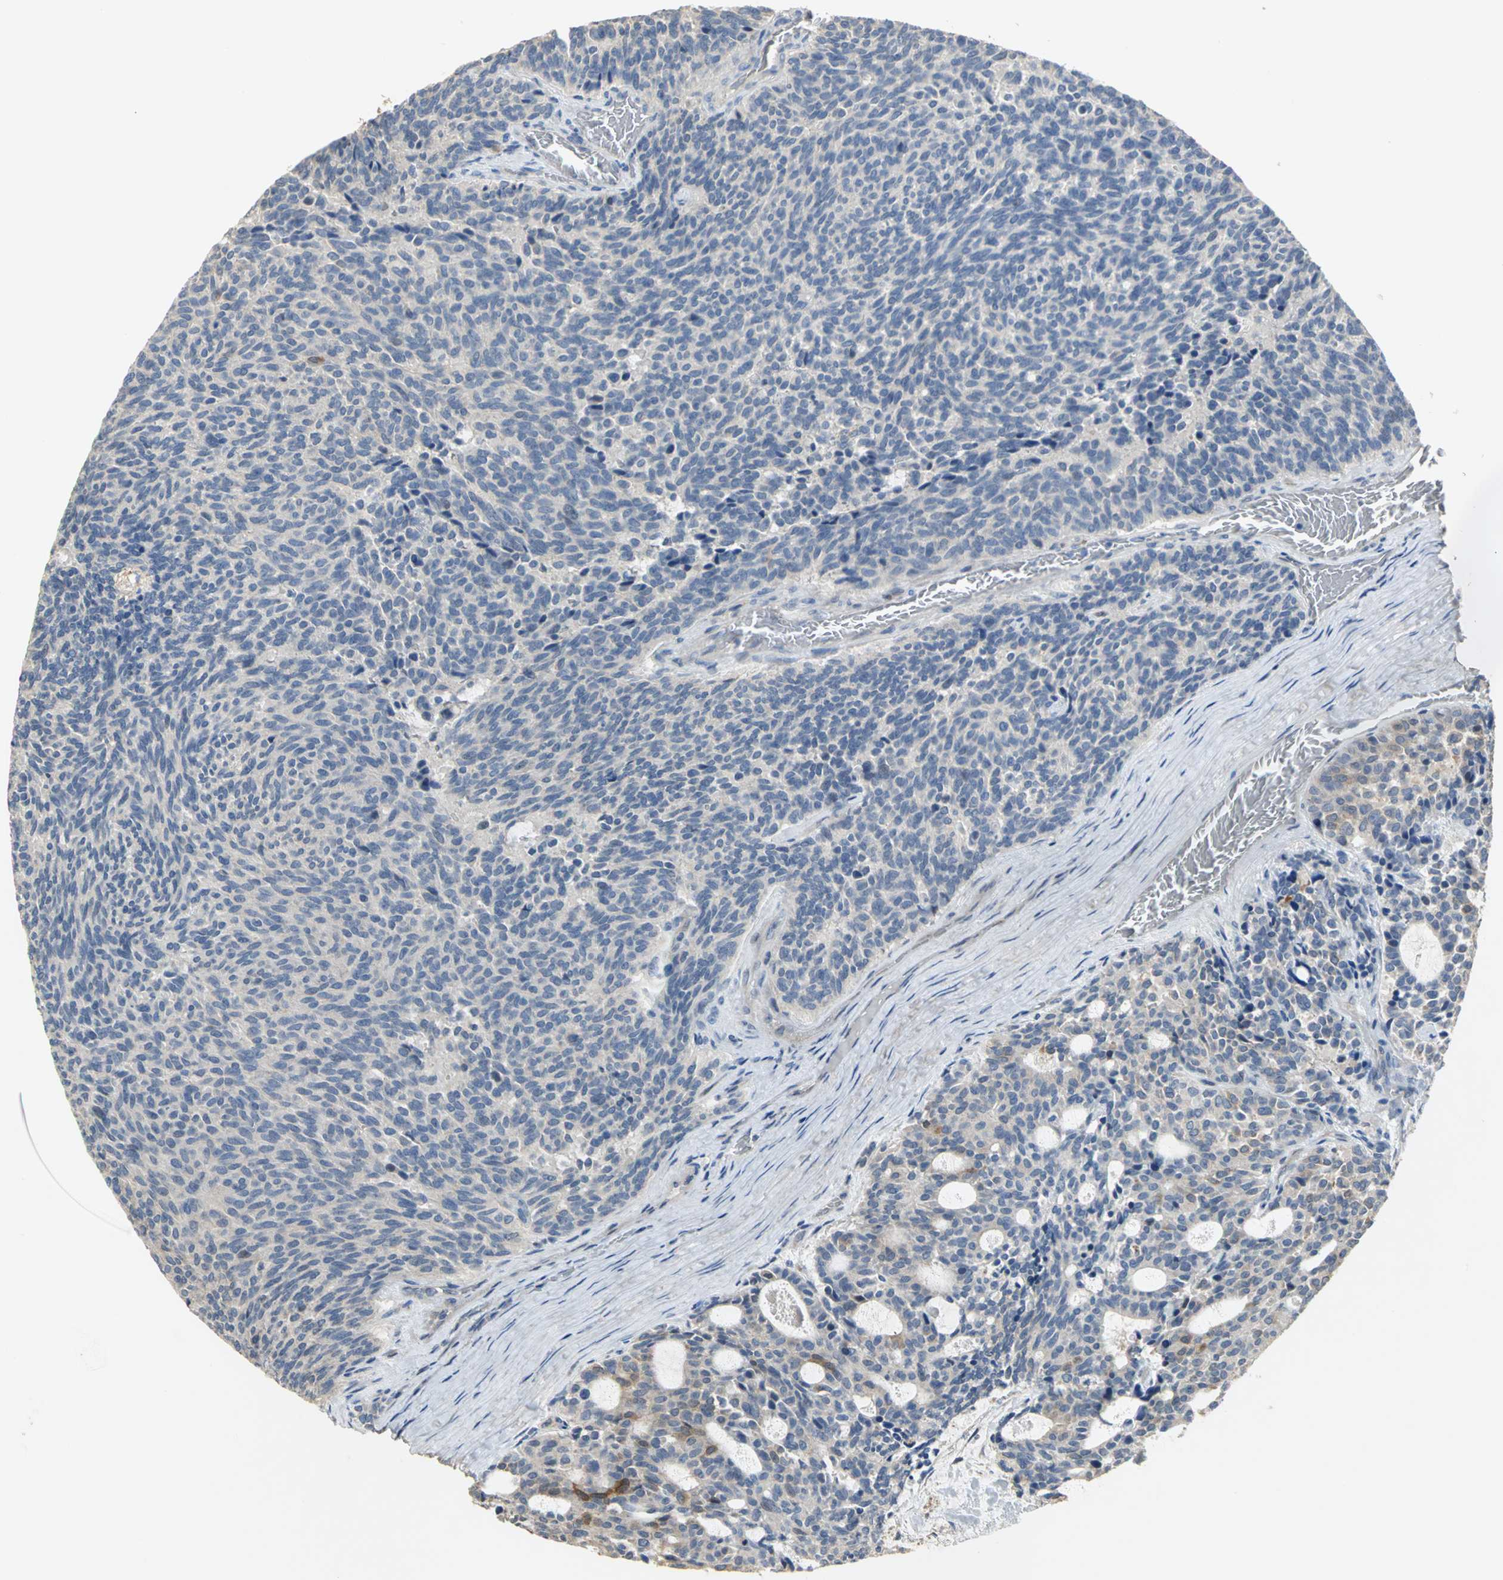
{"staining": {"intensity": "negative", "quantity": "none", "location": "none"}, "tissue": "carcinoid", "cell_type": "Tumor cells", "image_type": "cancer", "snomed": [{"axis": "morphology", "description": "Carcinoid, malignant, NOS"}, {"axis": "topography", "description": "Pancreas"}], "caption": "DAB (3,3'-diaminobenzidine) immunohistochemical staining of carcinoid displays no significant staining in tumor cells.", "gene": "IL17RB", "patient": {"sex": "female", "age": 54}}